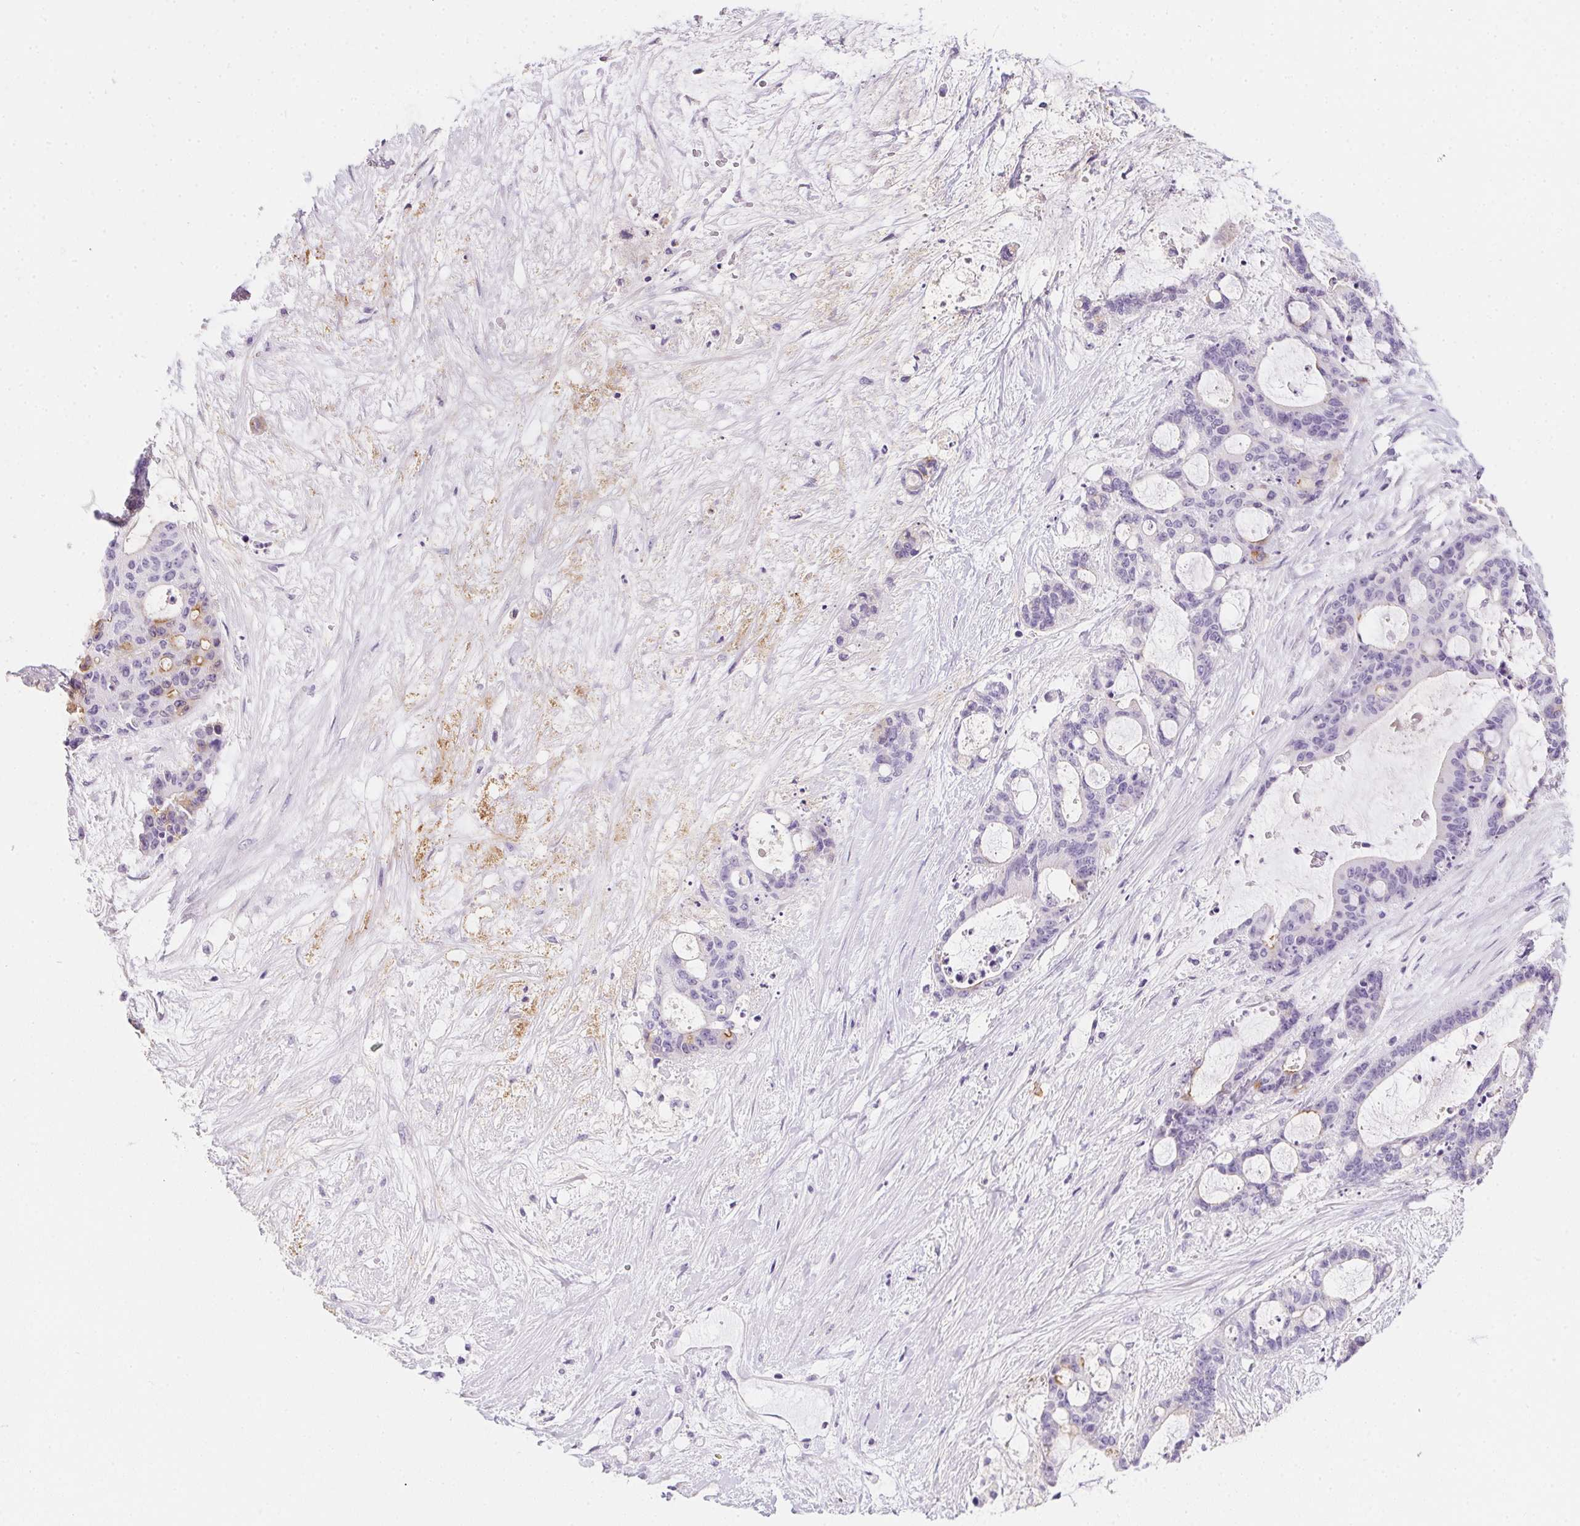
{"staining": {"intensity": "moderate", "quantity": "<25%", "location": "cytoplasmic/membranous"}, "tissue": "liver cancer", "cell_type": "Tumor cells", "image_type": "cancer", "snomed": [{"axis": "morphology", "description": "Normal tissue, NOS"}, {"axis": "morphology", "description": "Cholangiocarcinoma"}, {"axis": "topography", "description": "Liver"}, {"axis": "topography", "description": "Peripheral nerve tissue"}], "caption": "IHC of human liver cholangiocarcinoma reveals low levels of moderate cytoplasmic/membranous staining in approximately <25% of tumor cells.", "gene": "AQP5", "patient": {"sex": "female", "age": 73}}